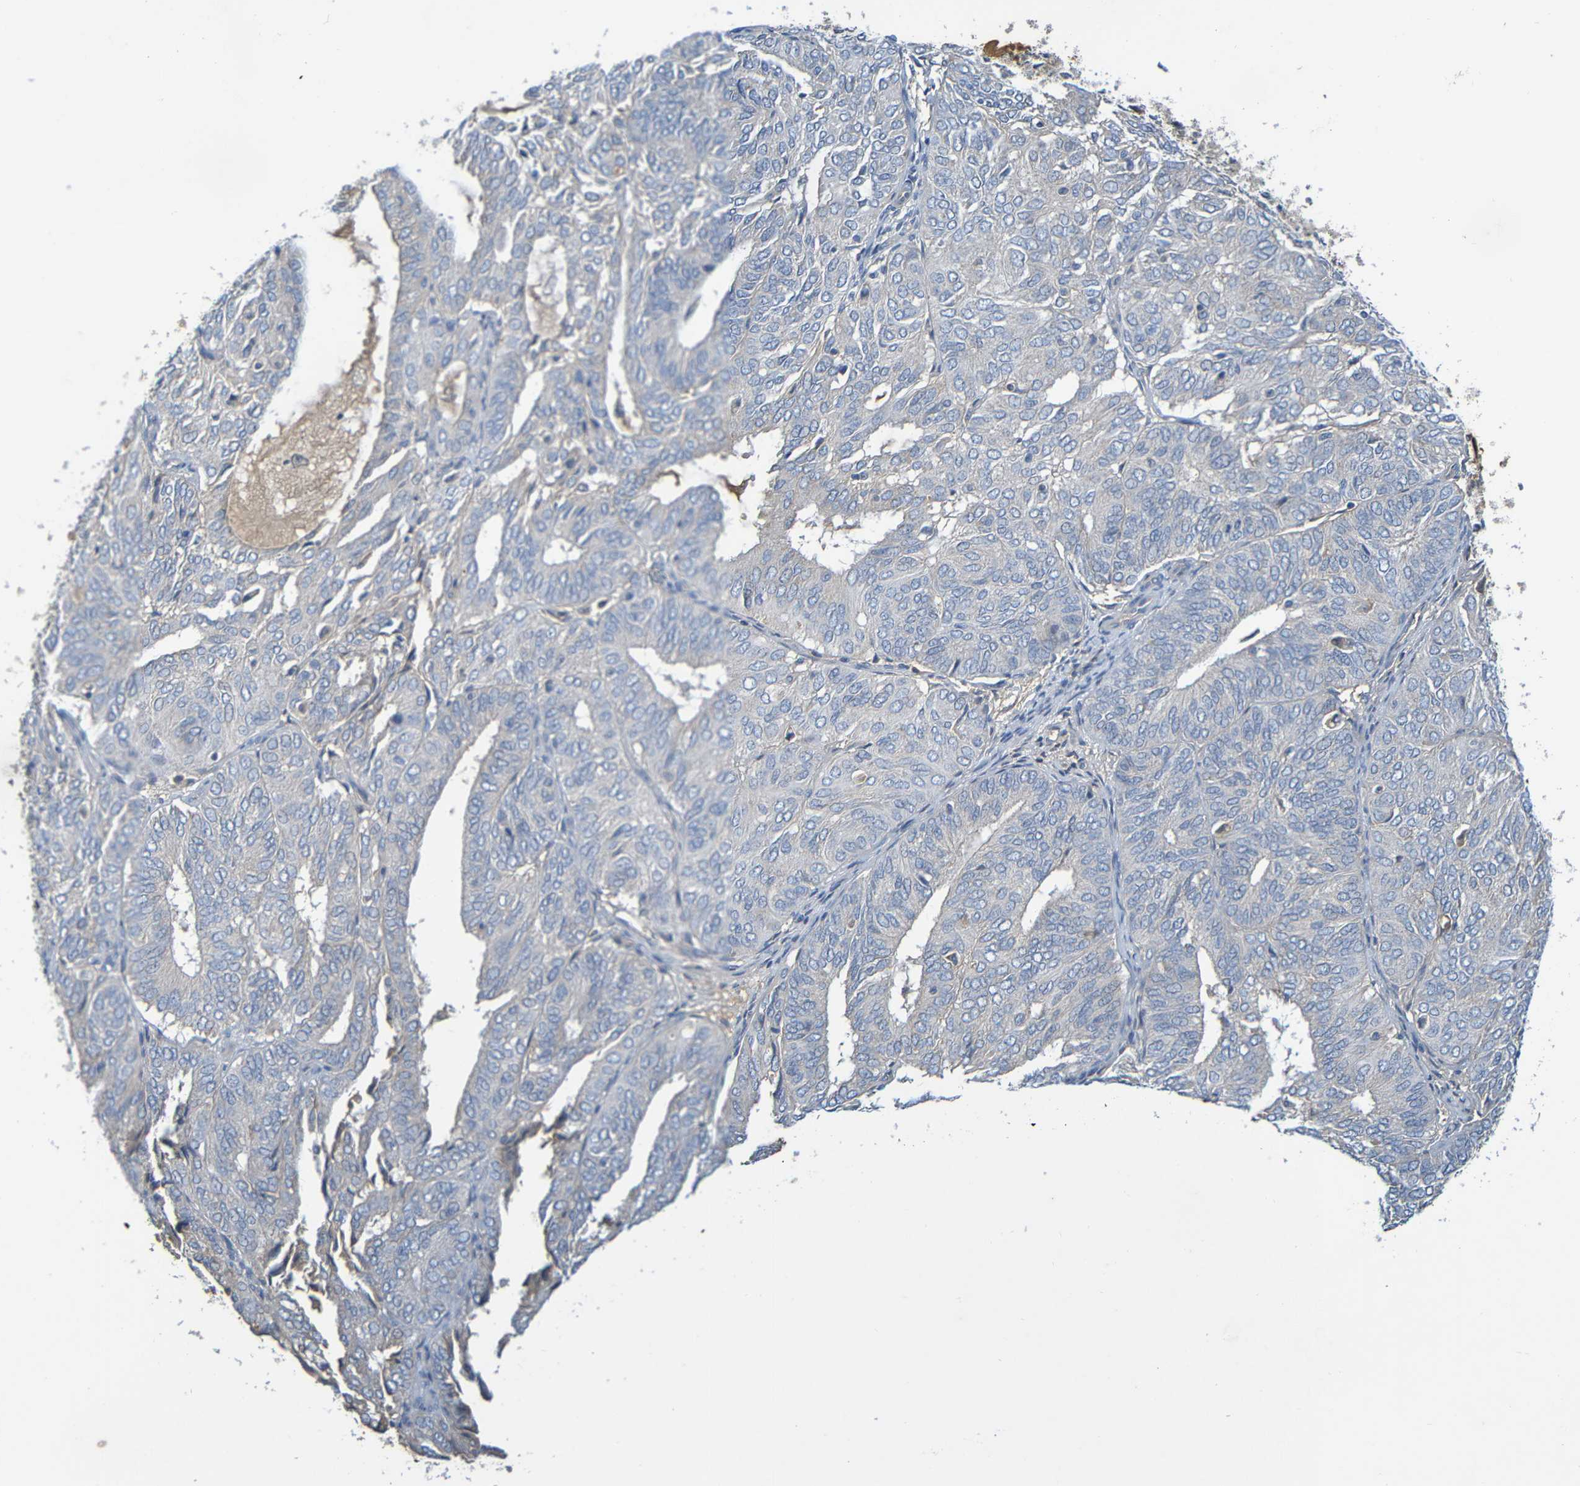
{"staining": {"intensity": "negative", "quantity": "none", "location": "none"}, "tissue": "endometrial cancer", "cell_type": "Tumor cells", "image_type": "cancer", "snomed": [{"axis": "morphology", "description": "Adenocarcinoma, NOS"}, {"axis": "topography", "description": "Uterus"}], "caption": "IHC photomicrograph of neoplastic tissue: human endometrial adenocarcinoma stained with DAB (3,3'-diaminobenzidine) displays no significant protein expression in tumor cells.", "gene": "C1QA", "patient": {"sex": "female", "age": 60}}